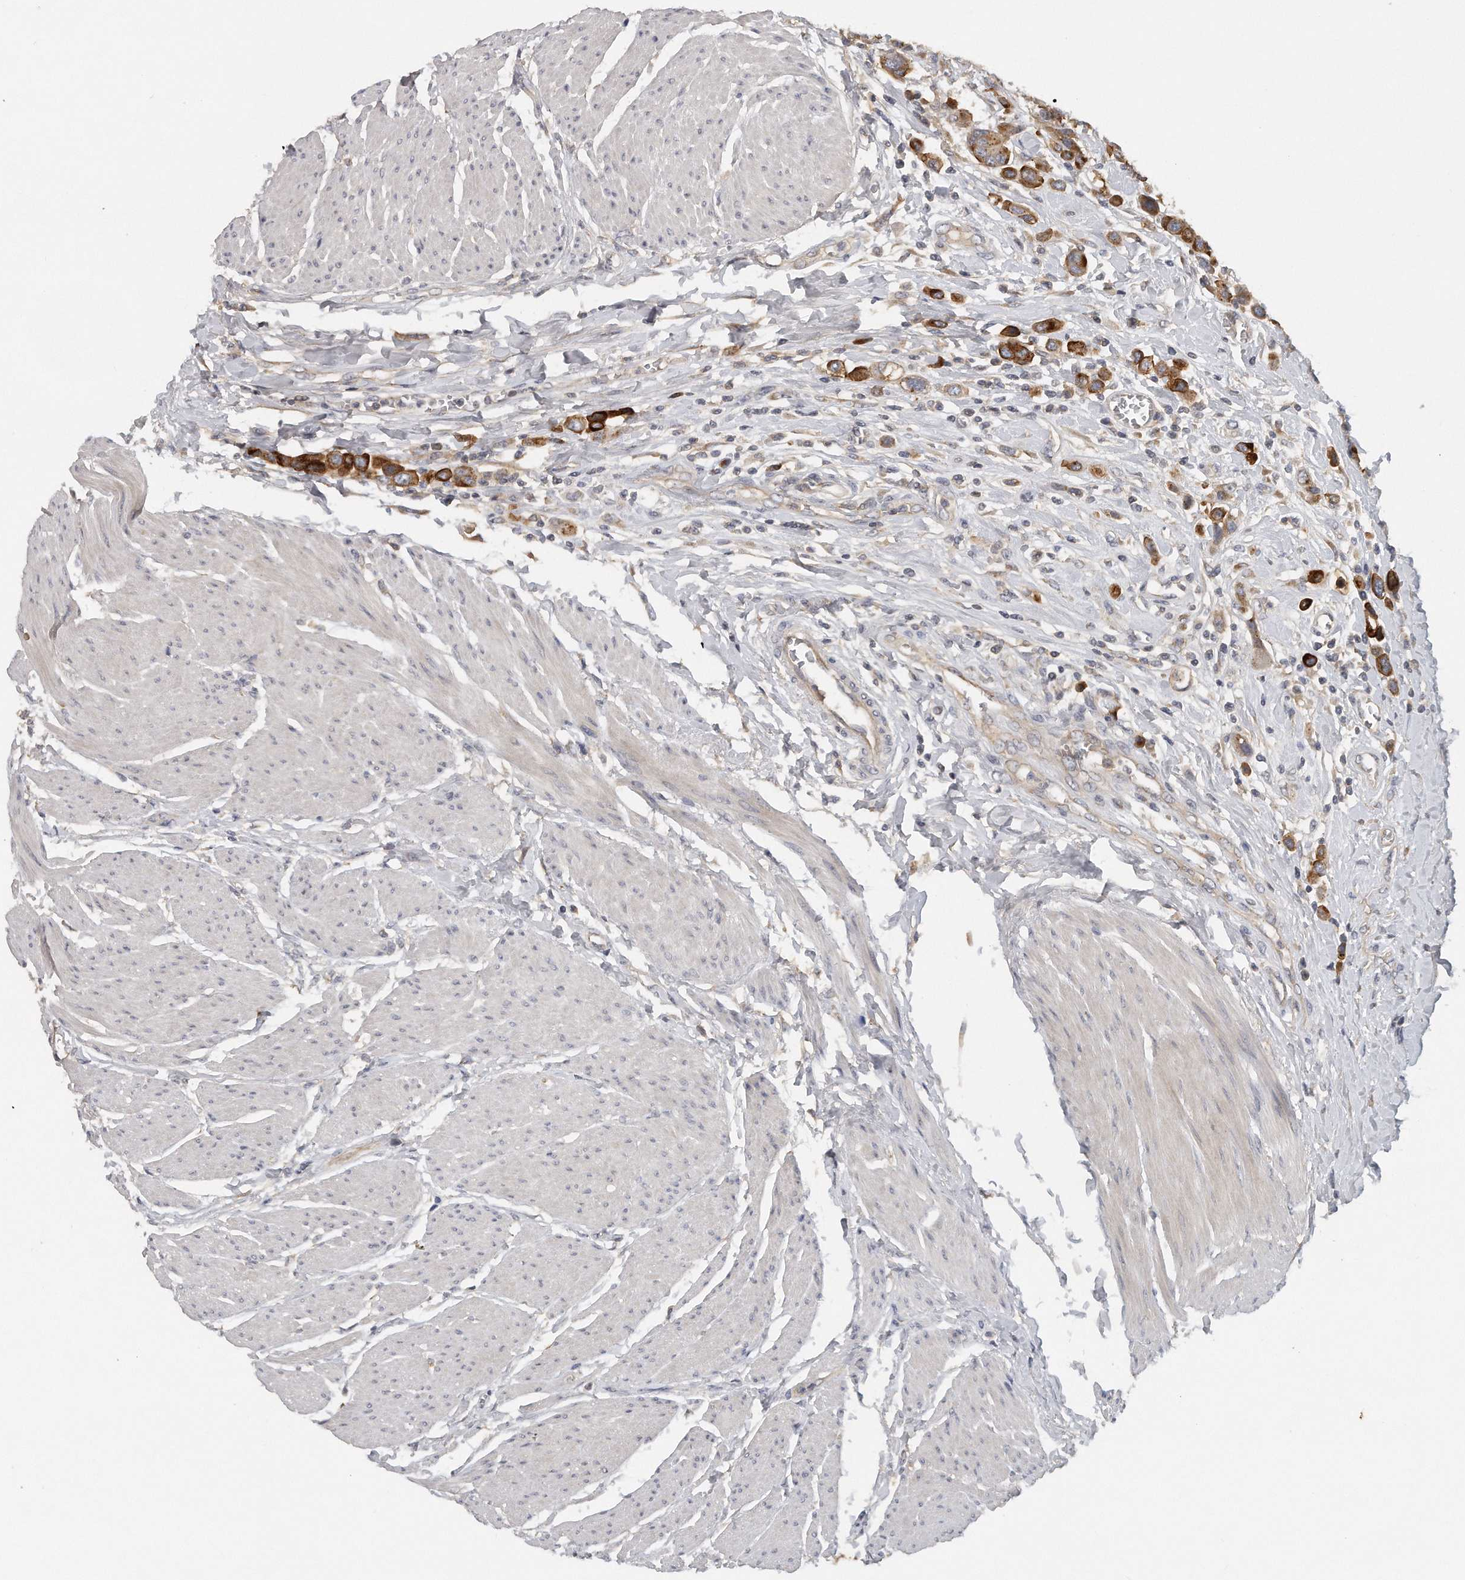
{"staining": {"intensity": "moderate", "quantity": ">75%", "location": "cytoplasmic/membranous"}, "tissue": "urothelial cancer", "cell_type": "Tumor cells", "image_type": "cancer", "snomed": [{"axis": "morphology", "description": "Urothelial carcinoma, High grade"}, {"axis": "topography", "description": "Urinary bladder"}], "caption": "IHC (DAB (3,3'-diaminobenzidine)) staining of urothelial cancer exhibits moderate cytoplasmic/membranous protein expression in about >75% of tumor cells.", "gene": "TRAPPC14", "patient": {"sex": "male", "age": 50}}